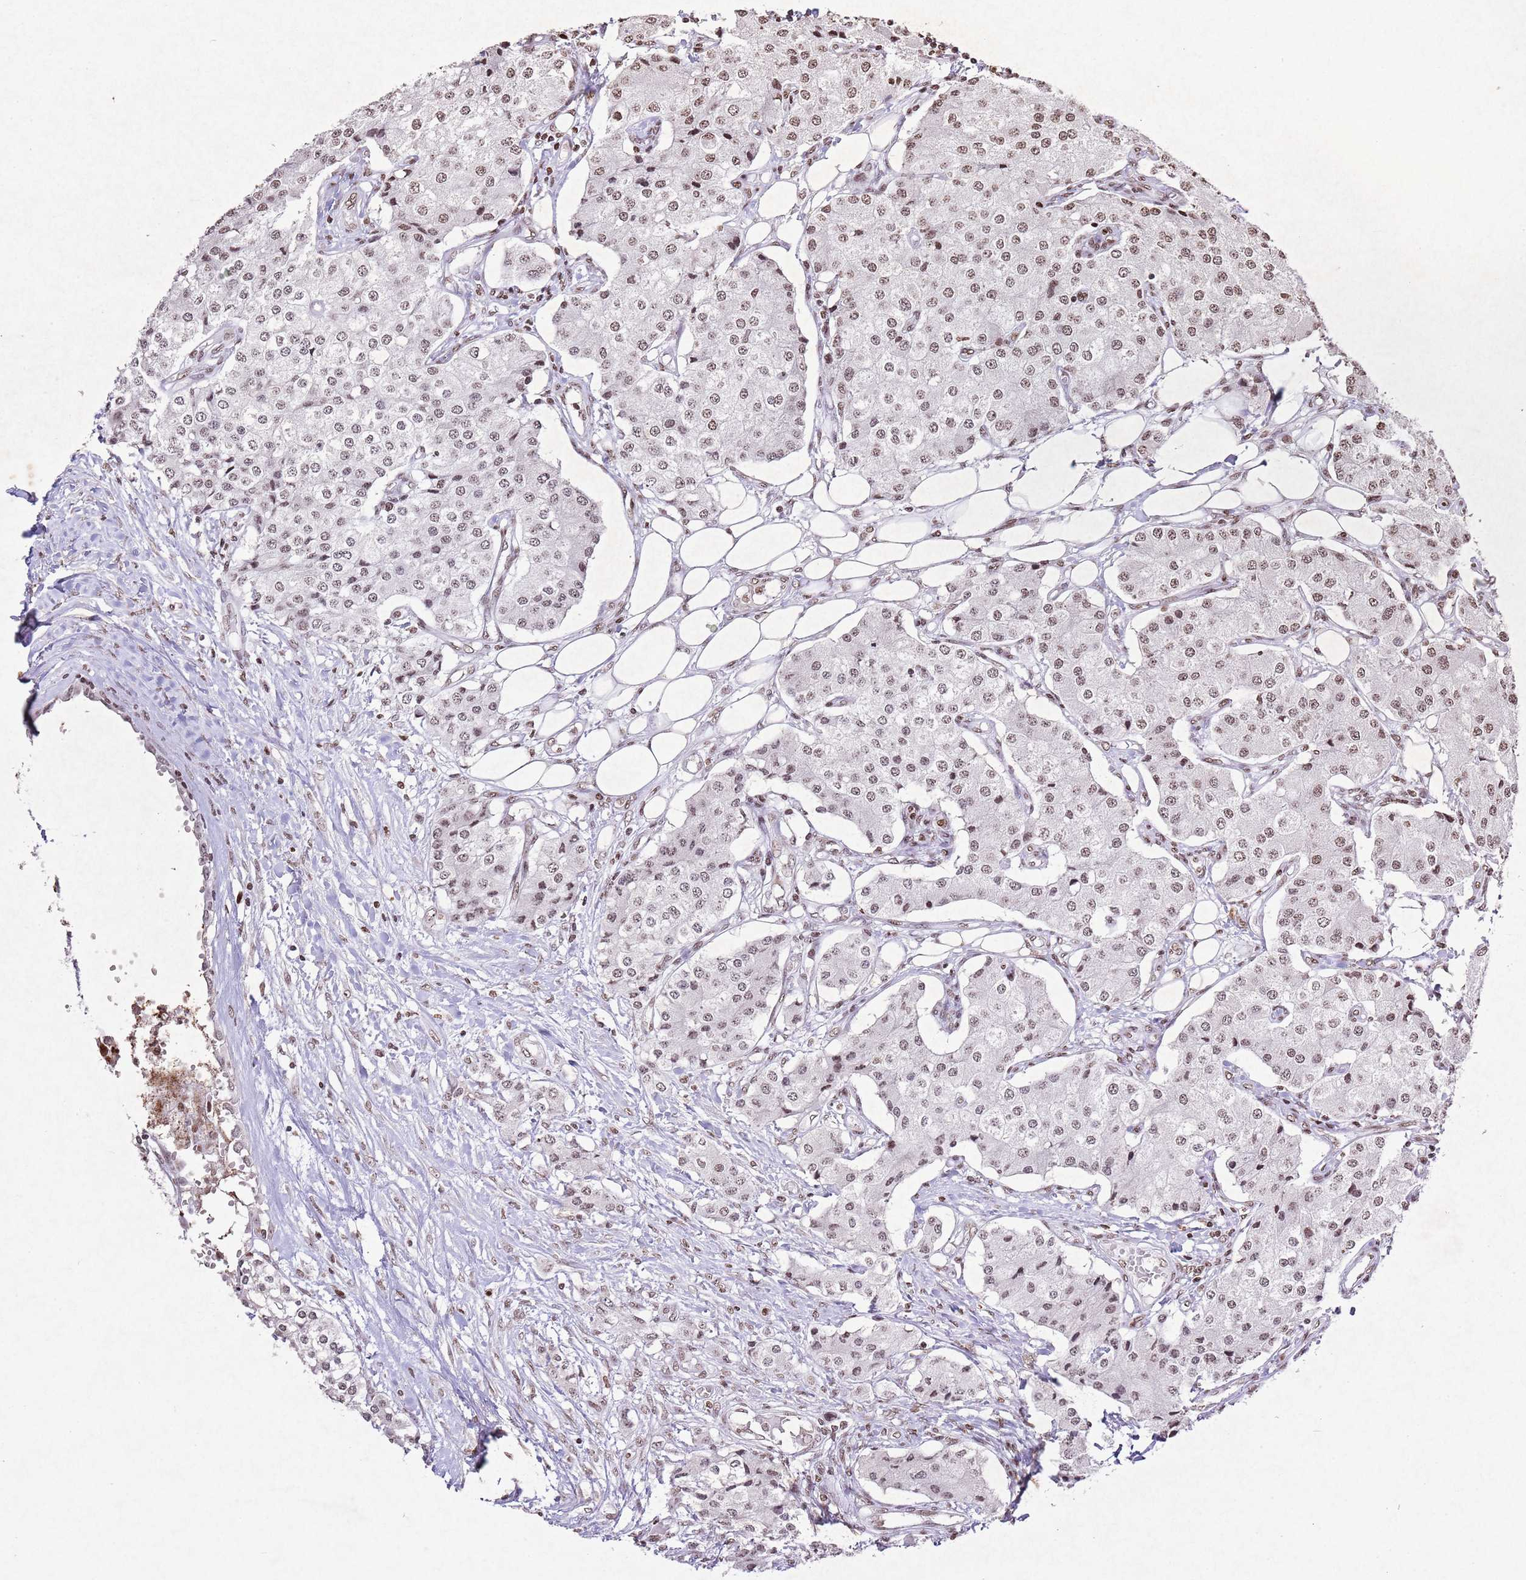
{"staining": {"intensity": "moderate", "quantity": ">75%", "location": "nuclear"}, "tissue": "carcinoid", "cell_type": "Tumor cells", "image_type": "cancer", "snomed": [{"axis": "morphology", "description": "Carcinoid, malignant, NOS"}, {"axis": "topography", "description": "Colon"}], "caption": "Immunohistochemistry of carcinoid shows medium levels of moderate nuclear positivity in about >75% of tumor cells.", "gene": "BMAL1", "patient": {"sex": "female", "age": 52}}